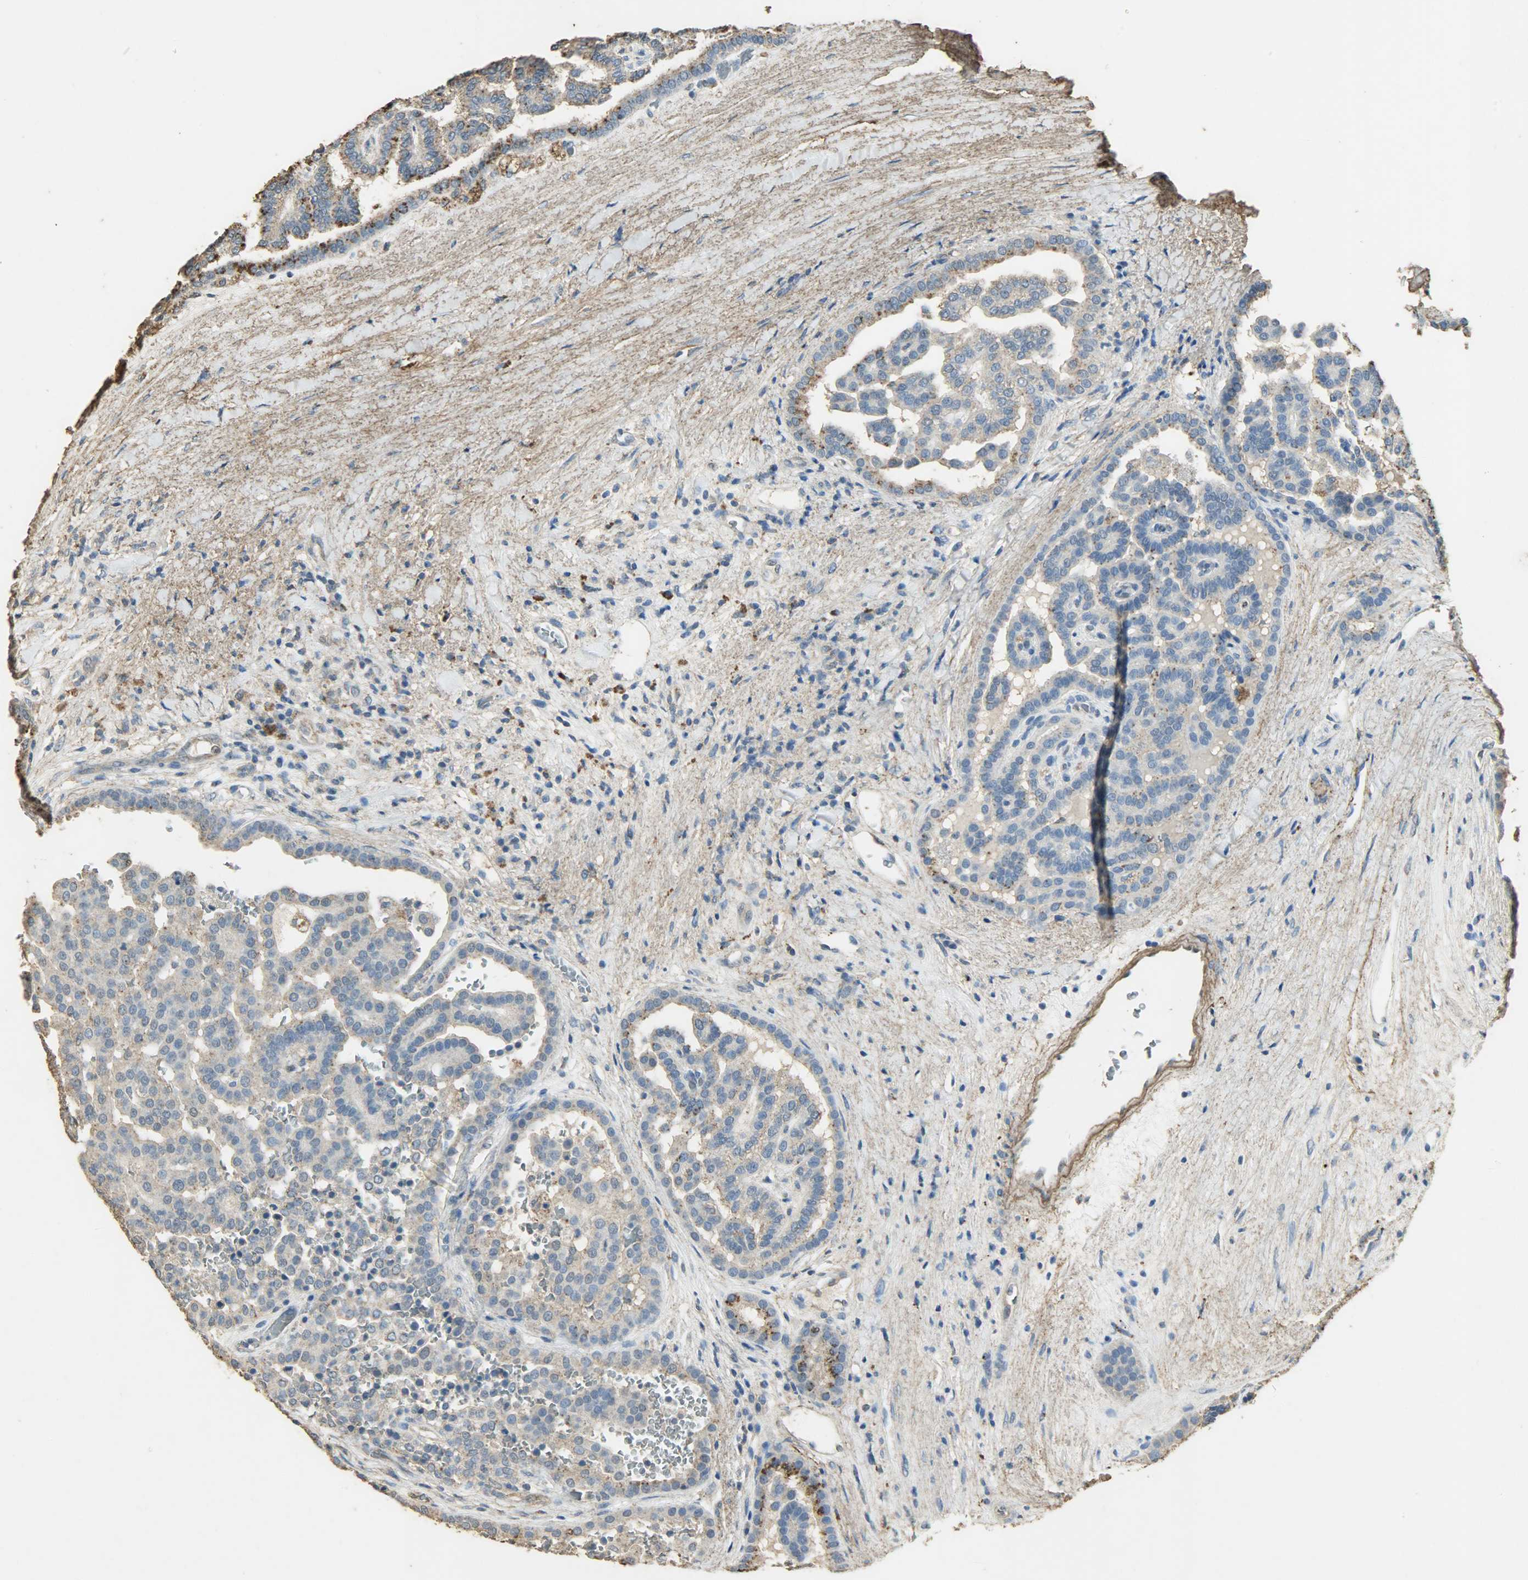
{"staining": {"intensity": "moderate", "quantity": "25%-75%", "location": "cytoplasmic/membranous"}, "tissue": "renal cancer", "cell_type": "Tumor cells", "image_type": "cancer", "snomed": [{"axis": "morphology", "description": "Adenocarcinoma, NOS"}, {"axis": "topography", "description": "Kidney"}], "caption": "The photomicrograph demonstrates a brown stain indicating the presence of a protein in the cytoplasmic/membranous of tumor cells in renal cancer.", "gene": "ASB9", "patient": {"sex": "male", "age": 61}}